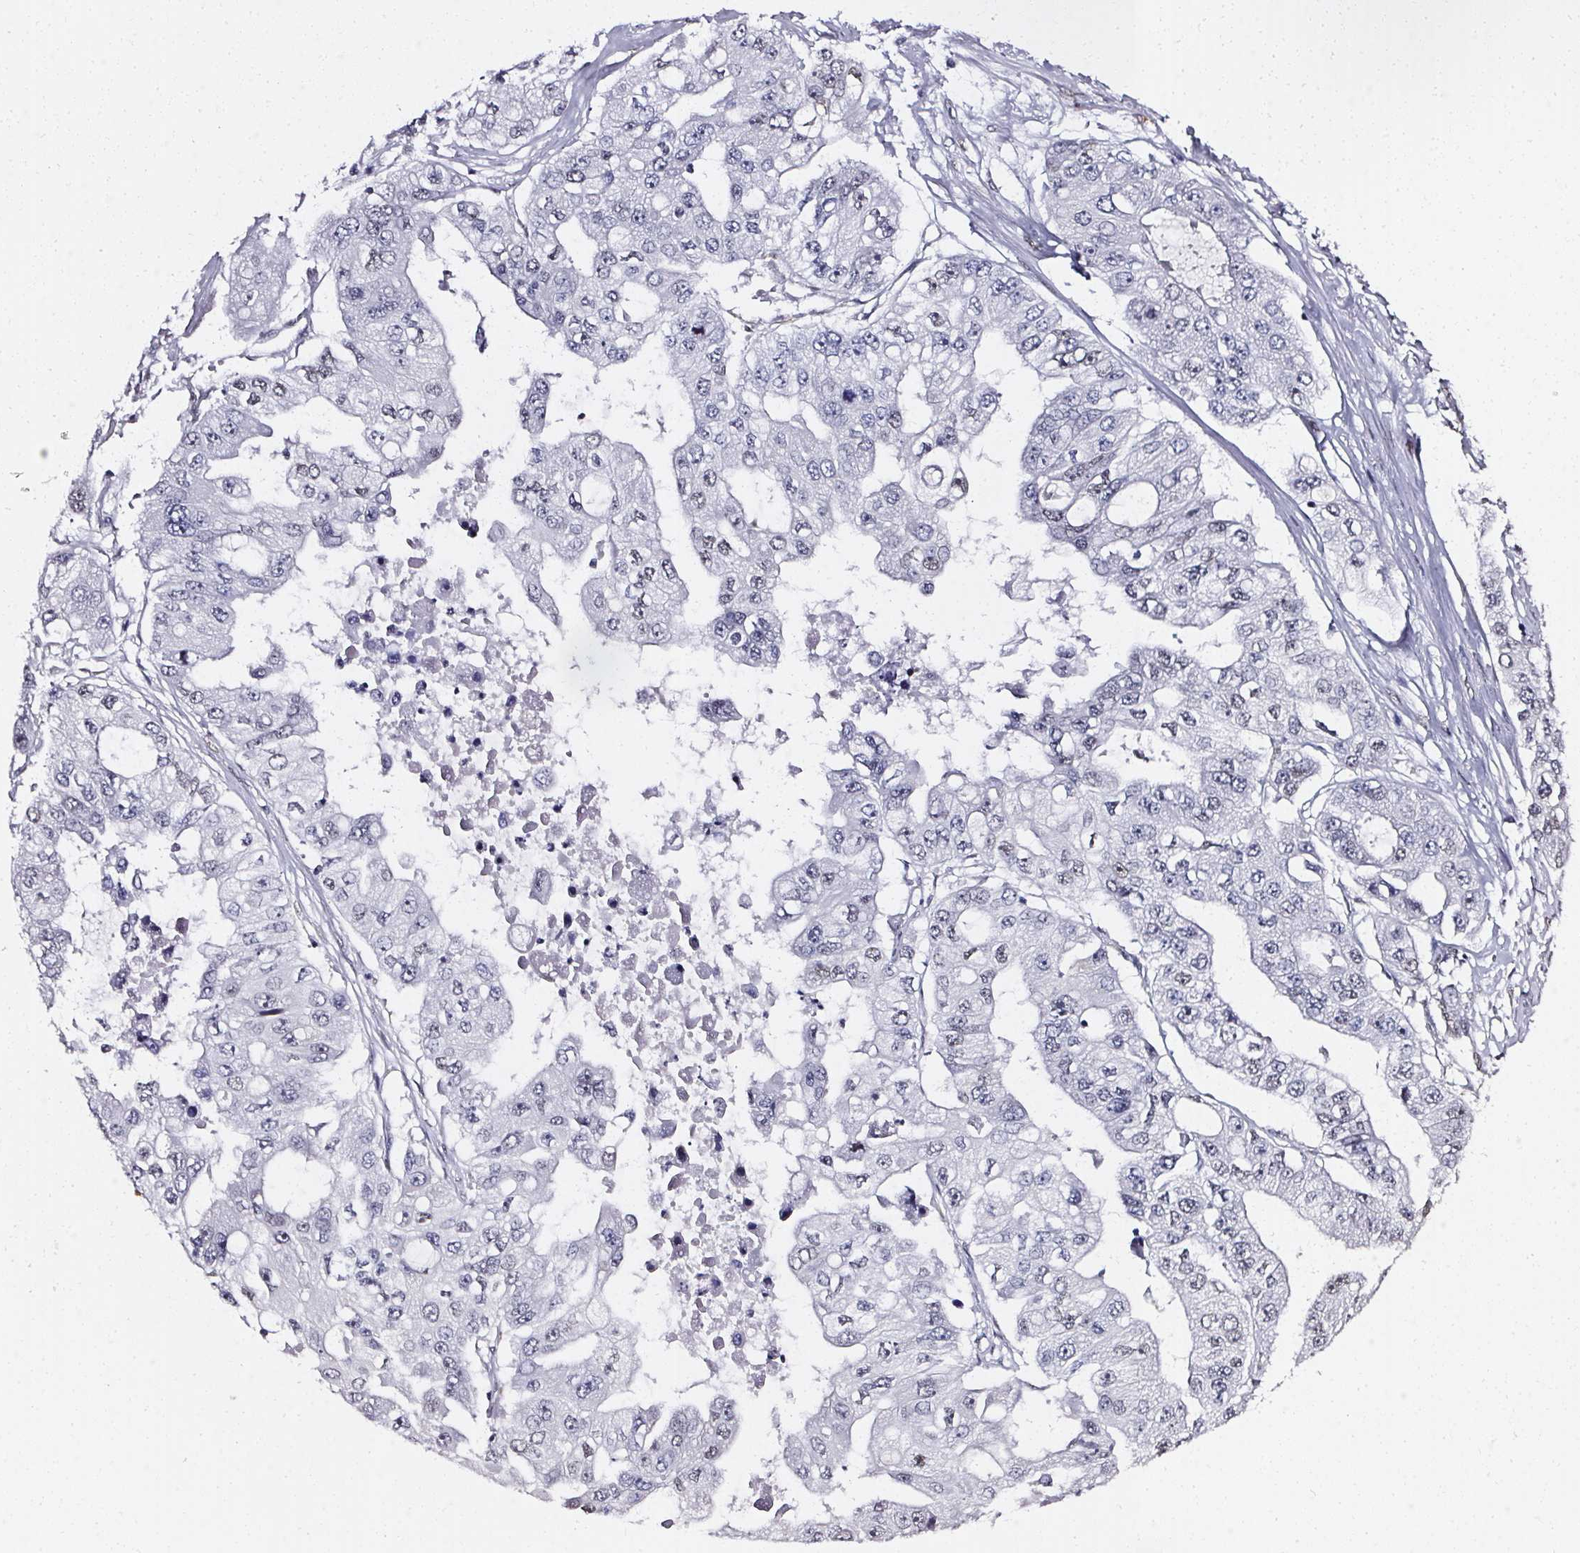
{"staining": {"intensity": "negative", "quantity": "none", "location": "none"}, "tissue": "ovarian cancer", "cell_type": "Tumor cells", "image_type": "cancer", "snomed": [{"axis": "morphology", "description": "Cystadenocarcinoma, serous, NOS"}, {"axis": "topography", "description": "Ovary"}], "caption": "DAB (3,3'-diaminobenzidine) immunohistochemical staining of human ovarian serous cystadenocarcinoma demonstrates no significant expression in tumor cells.", "gene": "GP6", "patient": {"sex": "female", "age": 56}}